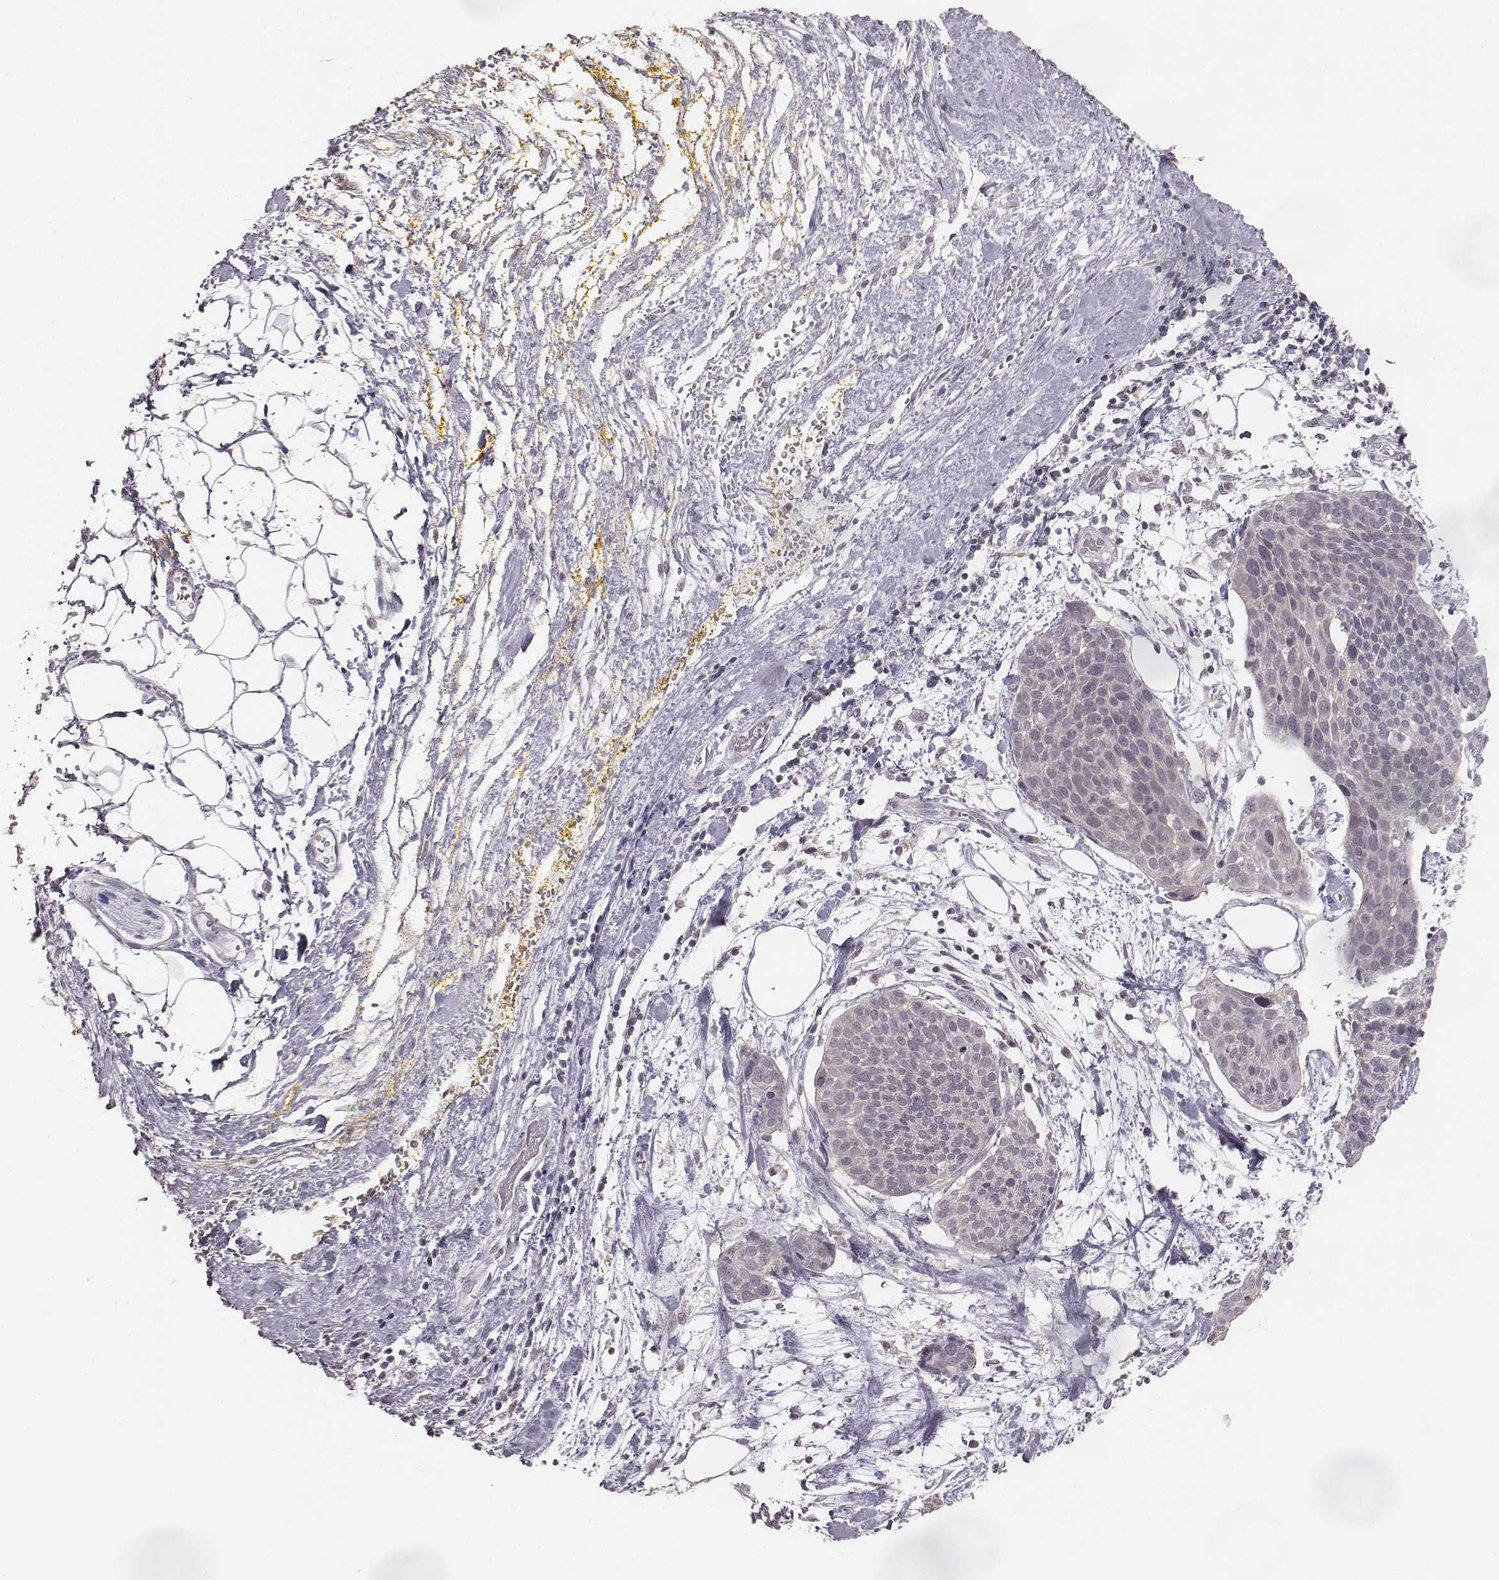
{"staining": {"intensity": "negative", "quantity": "none", "location": "none"}, "tissue": "cervical cancer", "cell_type": "Tumor cells", "image_type": "cancer", "snomed": [{"axis": "morphology", "description": "Squamous cell carcinoma, NOS"}, {"axis": "topography", "description": "Cervix"}], "caption": "DAB immunohistochemical staining of cervical cancer displays no significant expression in tumor cells.", "gene": "LY6K", "patient": {"sex": "female", "age": 39}}